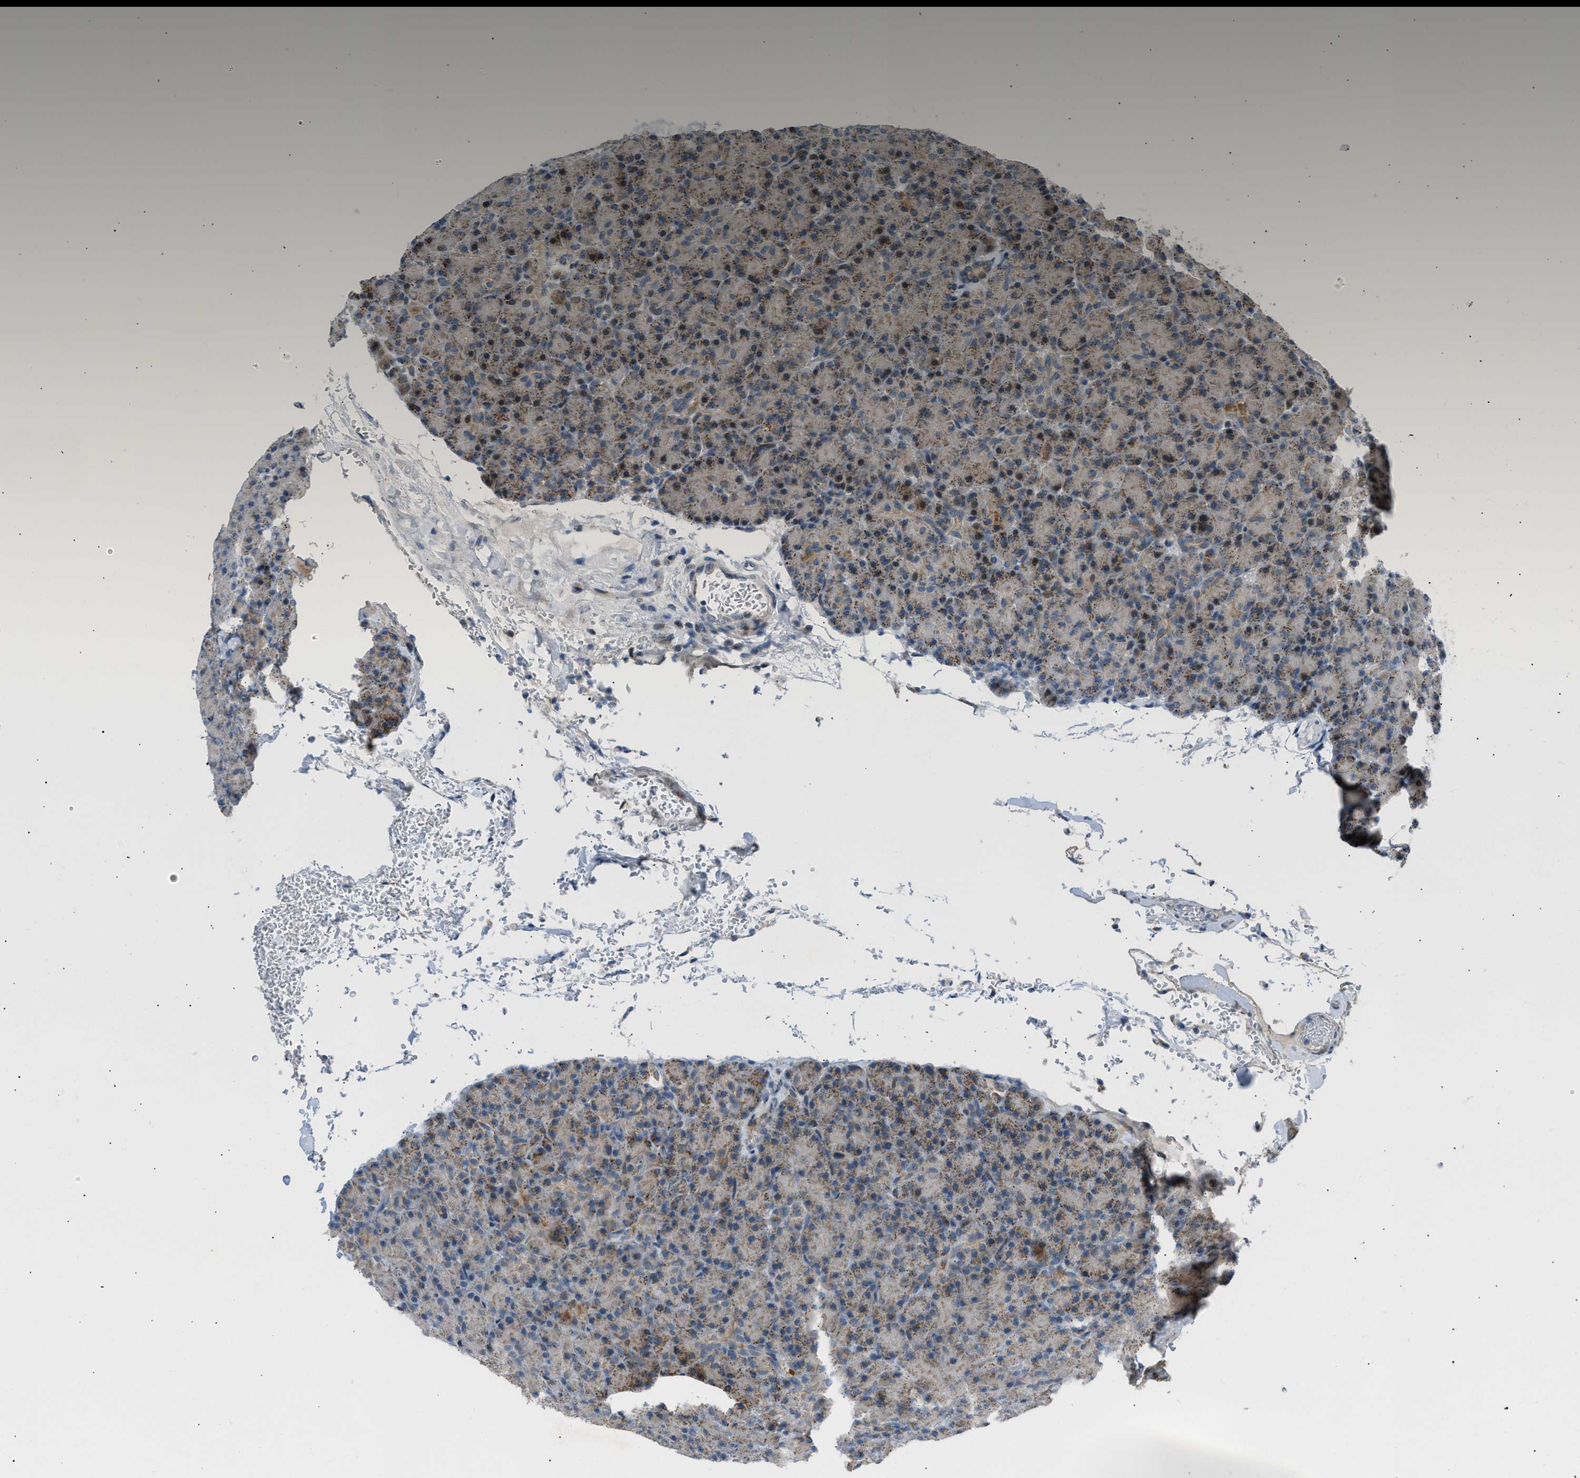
{"staining": {"intensity": "weak", "quantity": "<25%", "location": "cytoplasmic/membranous"}, "tissue": "pancreas", "cell_type": "Exocrine glandular cells", "image_type": "normal", "snomed": [{"axis": "morphology", "description": "Normal tissue, NOS"}, {"axis": "topography", "description": "Pancreas"}], "caption": "DAB immunohistochemical staining of benign human pancreas reveals no significant expression in exocrine glandular cells.", "gene": "VPS41", "patient": {"sex": "female", "age": 43}}